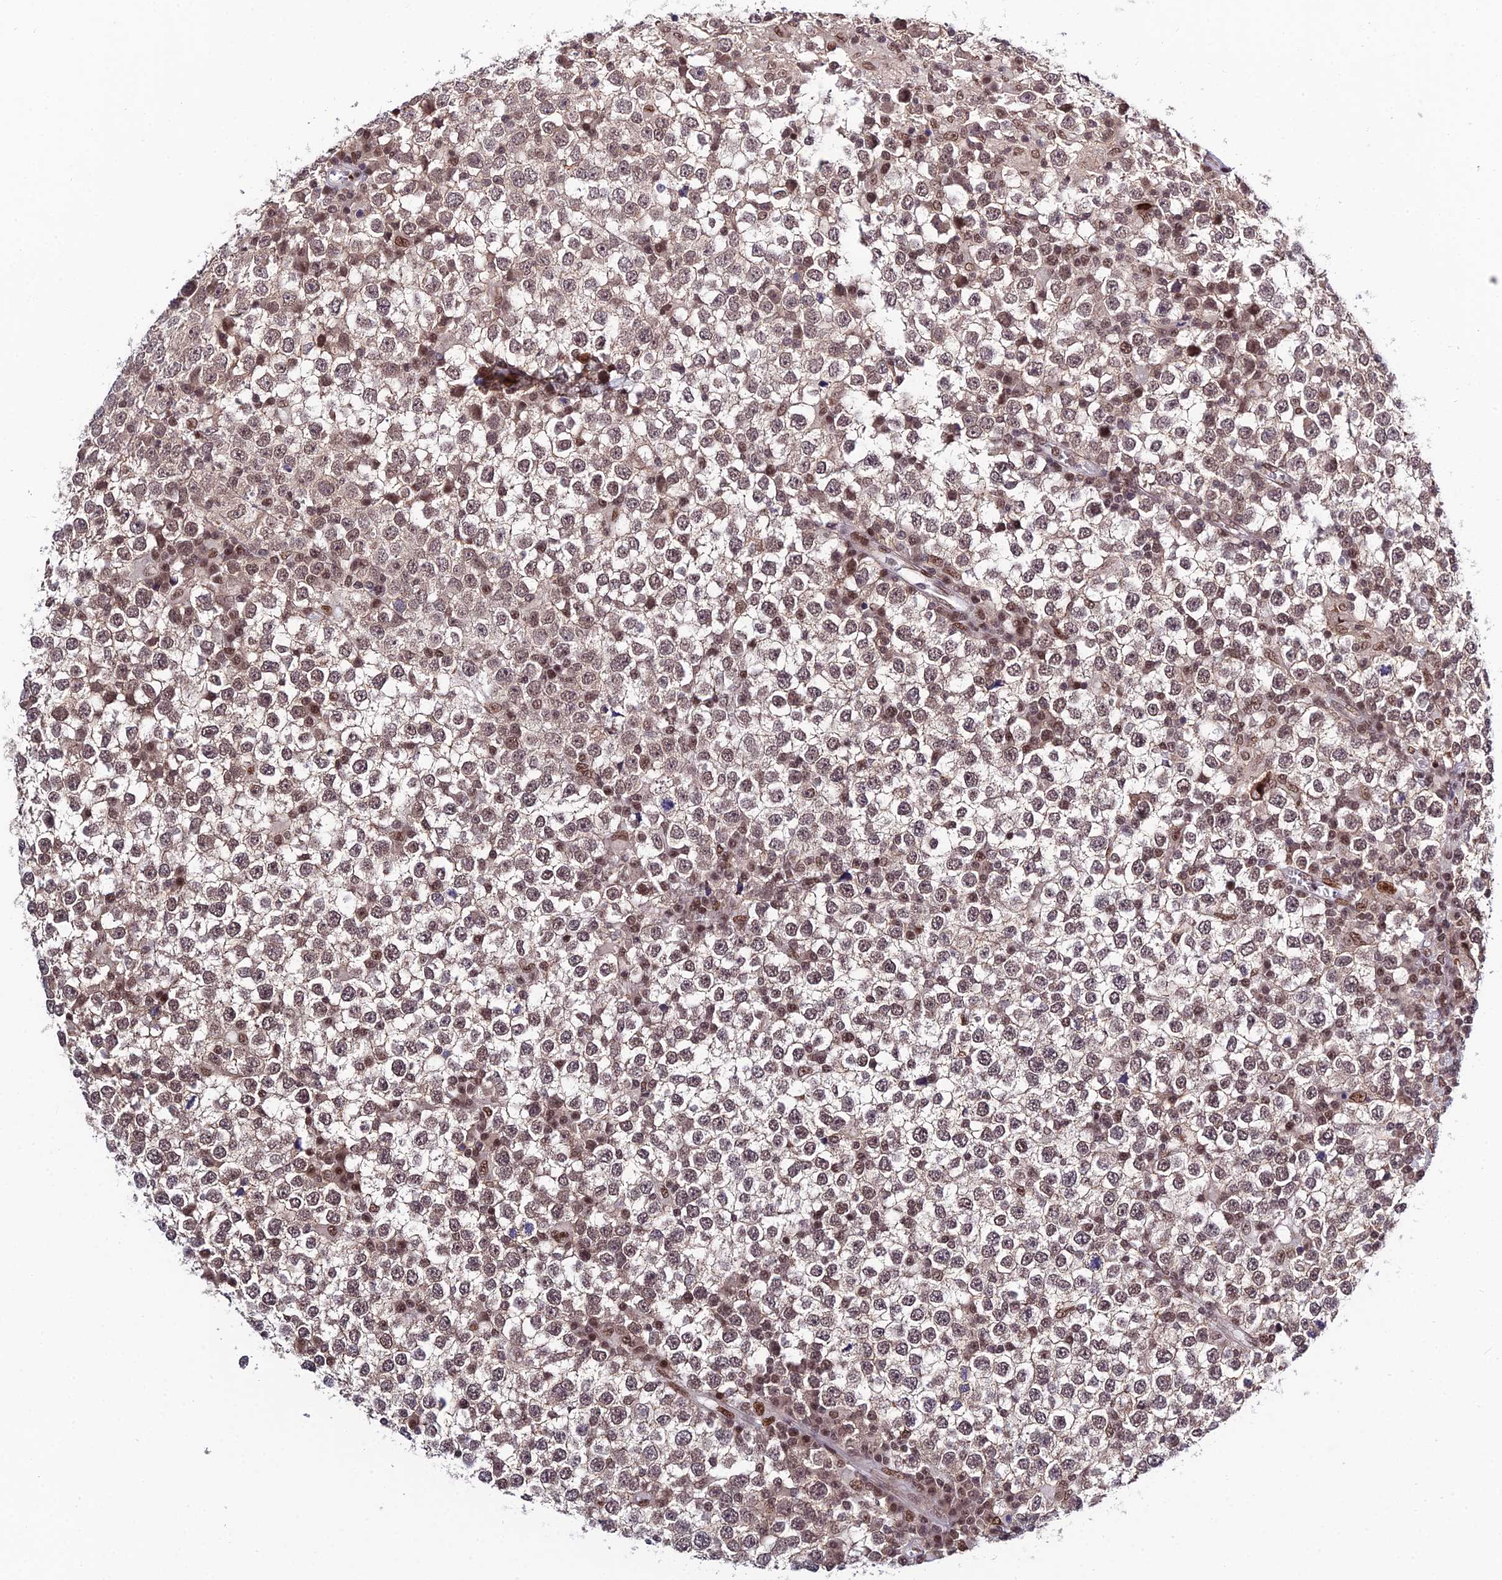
{"staining": {"intensity": "weak", "quantity": "25%-75%", "location": "nuclear"}, "tissue": "testis cancer", "cell_type": "Tumor cells", "image_type": "cancer", "snomed": [{"axis": "morphology", "description": "Seminoma, NOS"}, {"axis": "topography", "description": "Testis"}], "caption": "About 25%-75% of tumor cells in testis cancer reveal weak nuclear protein expression as visualized by brown immunohistochemical staining.", "gene": "SYT15", "patient": {"sex": "male", "age": 65}}